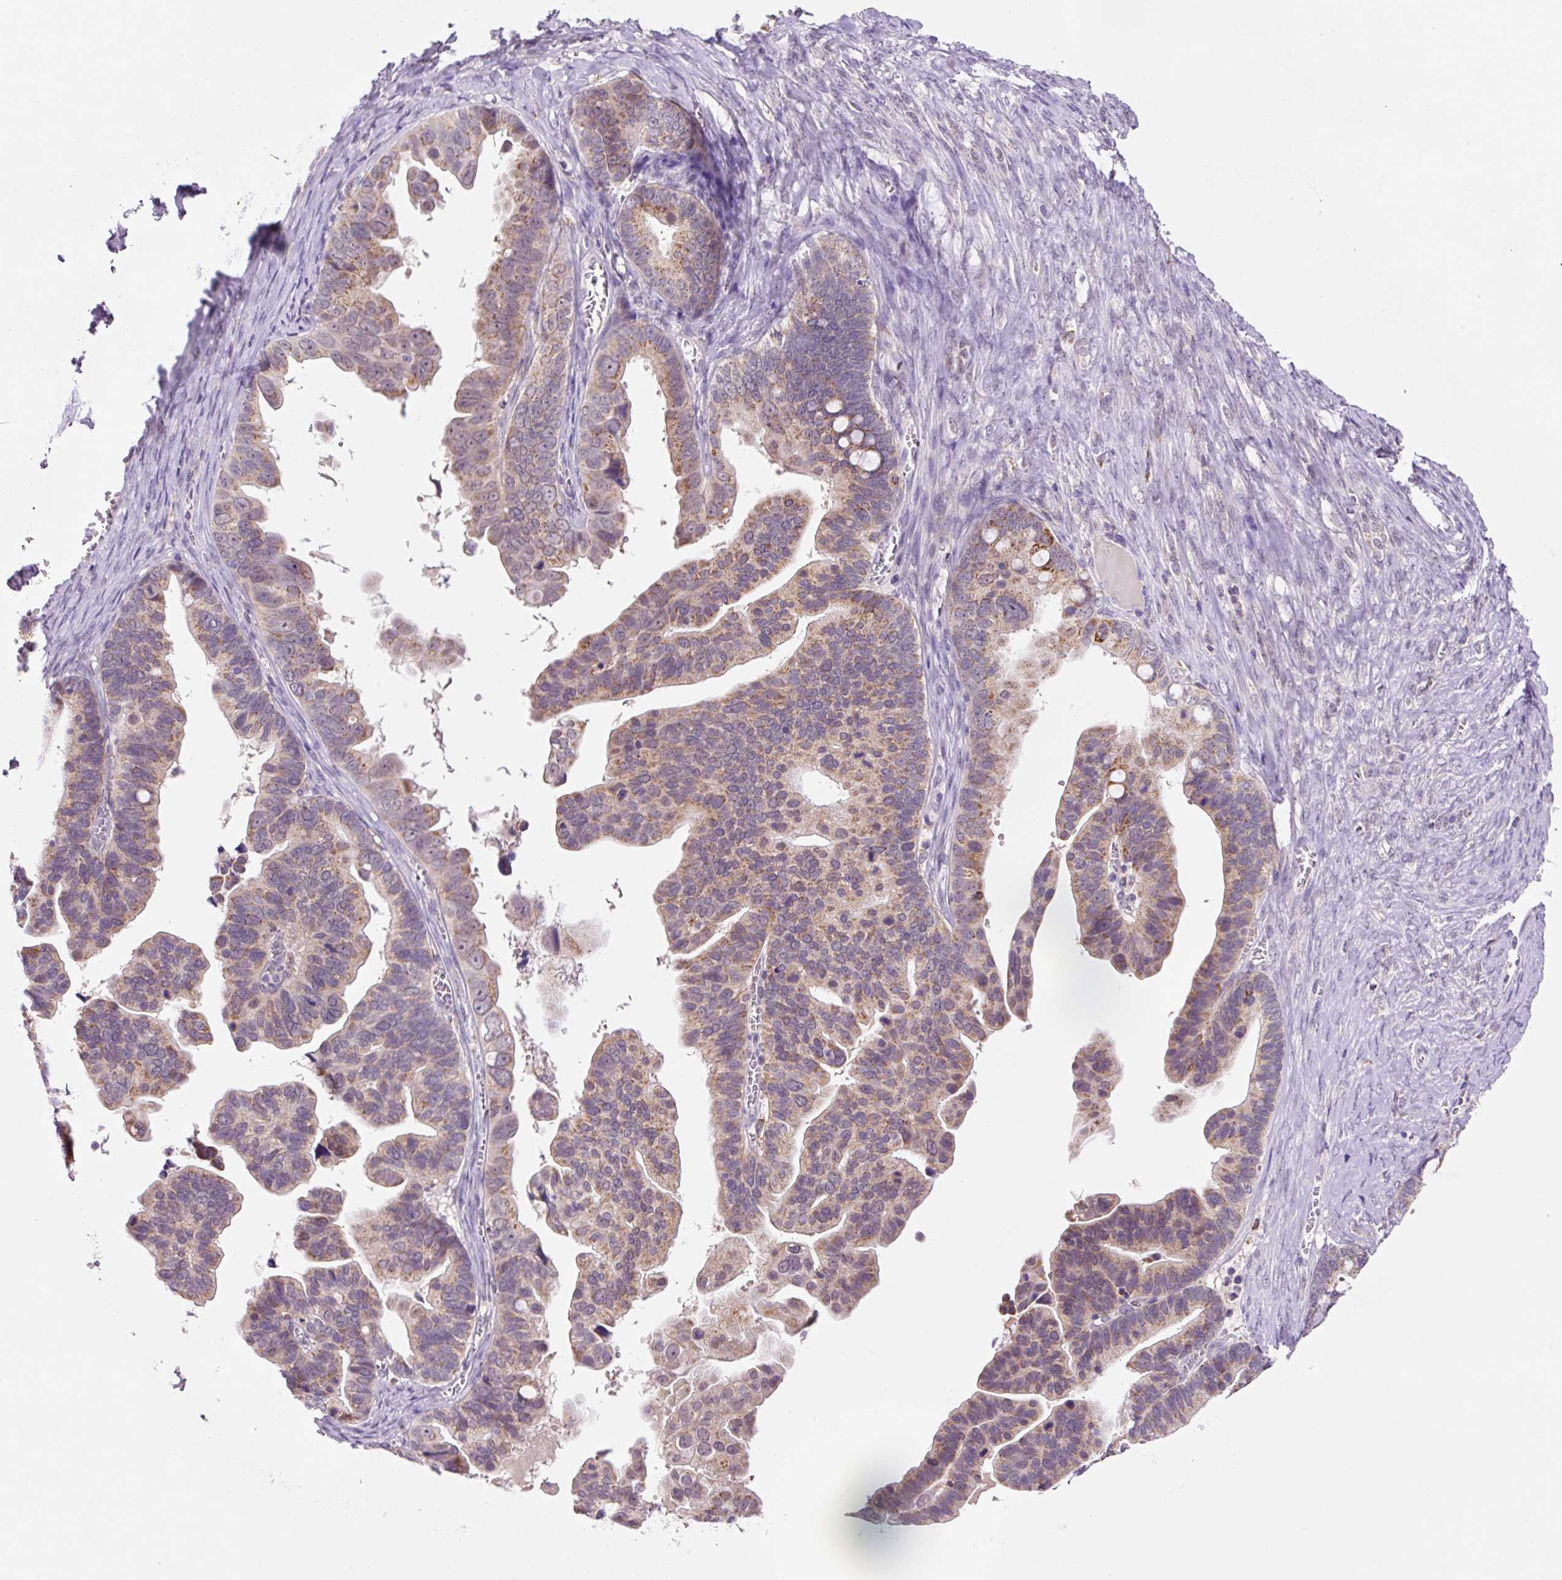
{"staining": {"intensity": "weak", "quantity": "<25%", "location": "cytoplasmic/membranous"}, "tissue": "ovarian cancer", "cell_type": "Tumor cells", "image_type": "cancer", "snomed": [{"axis": "morphology", "description": "Cystadenocarcinoma, serous, NOS"}, {"axis": "topography", "description": "Ovary"}], "caption": "DAB immunohistochemical staining of human ovarian serous cystadenocarcinoma demonstrates no significant expression in tumor cells.", "gene": "PCK2", "patient": {"sex": "female", "age": 56}}